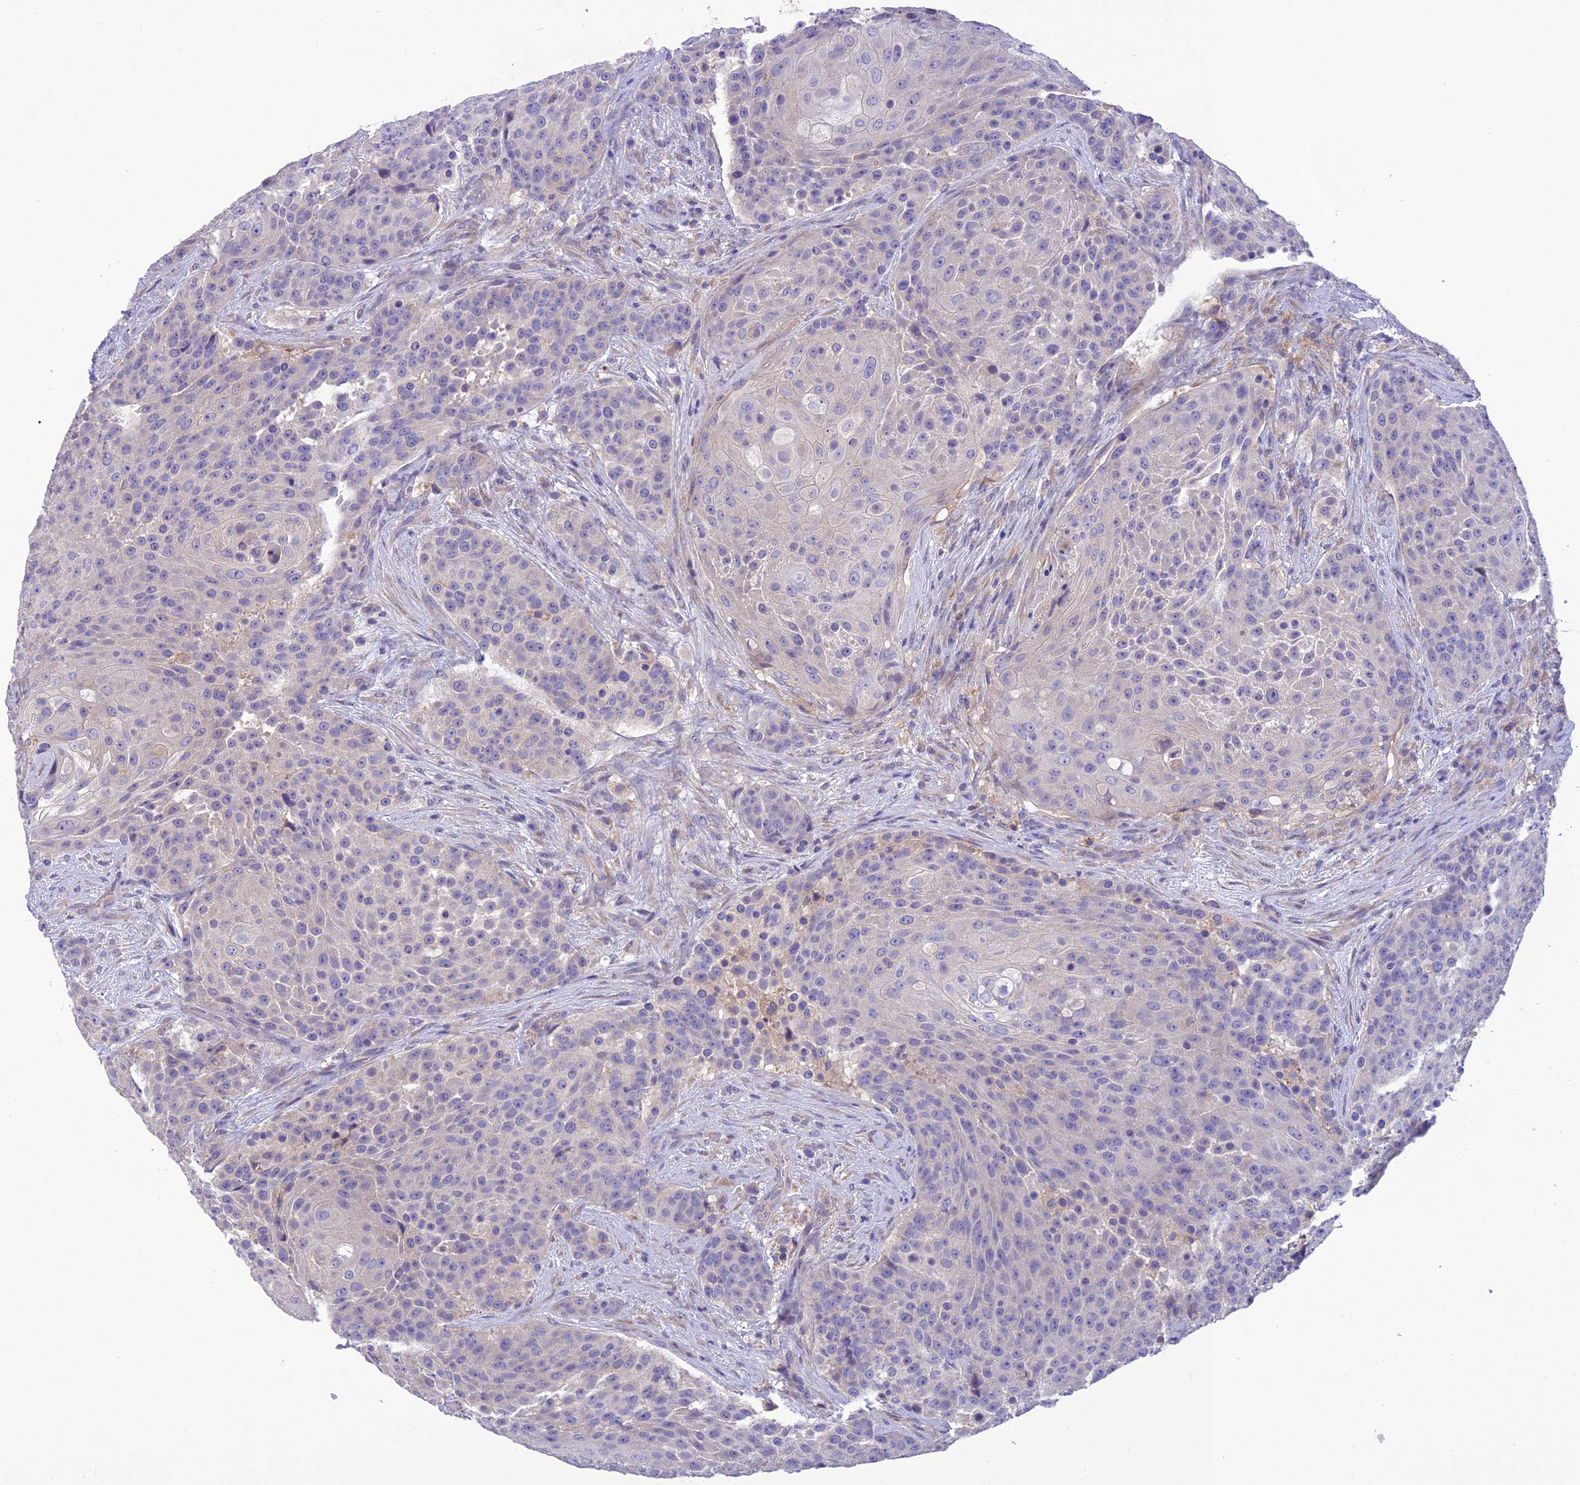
{"staining": {"intensity": "negative", "quantity": "none", "location": "none"}, "tissue": "urothelial cancer", "cell_type": "Tumor cells", "image_type": "cancer", "snomed": [{"axis": "morphology", "description": "Urothelial carcinoma, High grade"}, {"axis": "topography", "description": "Urinary bladder"}], "caption": "IHC image of neoplastic tissue: urothelial cancer stained with DAB displays no significant protein staining in tumor cells.", "gene": "SNX24", "patient": {"sex": "female", "age": 63}}